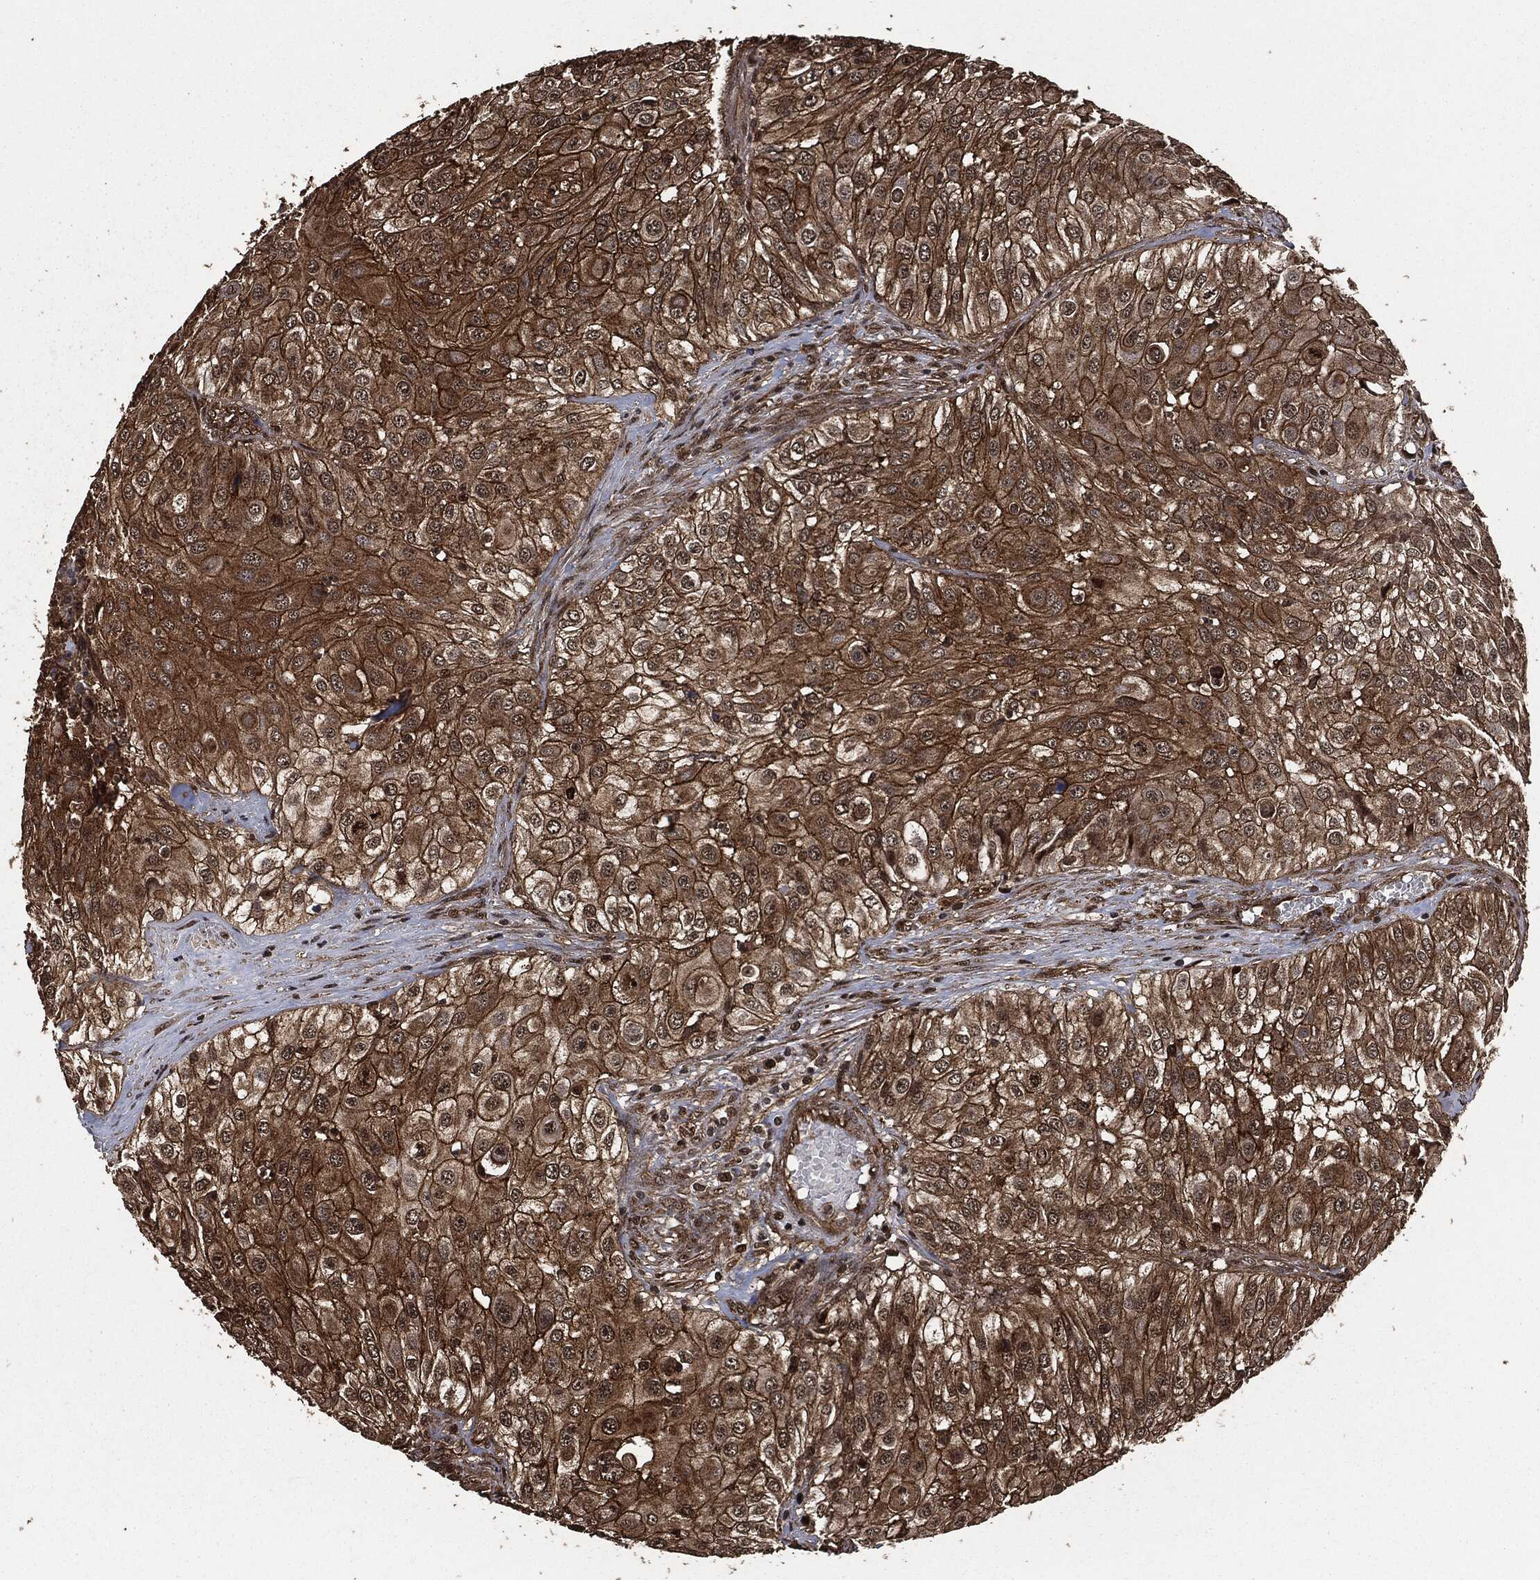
{"staining": {"intensity": "strong", "quantity": ">75%", "location": "cytoplasmic/membranous"}, "tissue": "urothelial cancer", "cell_type": "Tumor cells", "image_type": "cancer", "snomed": [{"axis": "morphology", "description": "Urothelial carcinoma, High grade"}, {"axis": "topography", "description": "Urinary bladder"}], "caption": "A high-resolution micrograph shows immunohistochemistry (IHC) staining of urothelial cancer, which reveals strong cytoplasmic/membranous staining in approximately >75% of tumor cells.", "gene": "HRAS", "patient": {"sex": "female", "age": 79}}